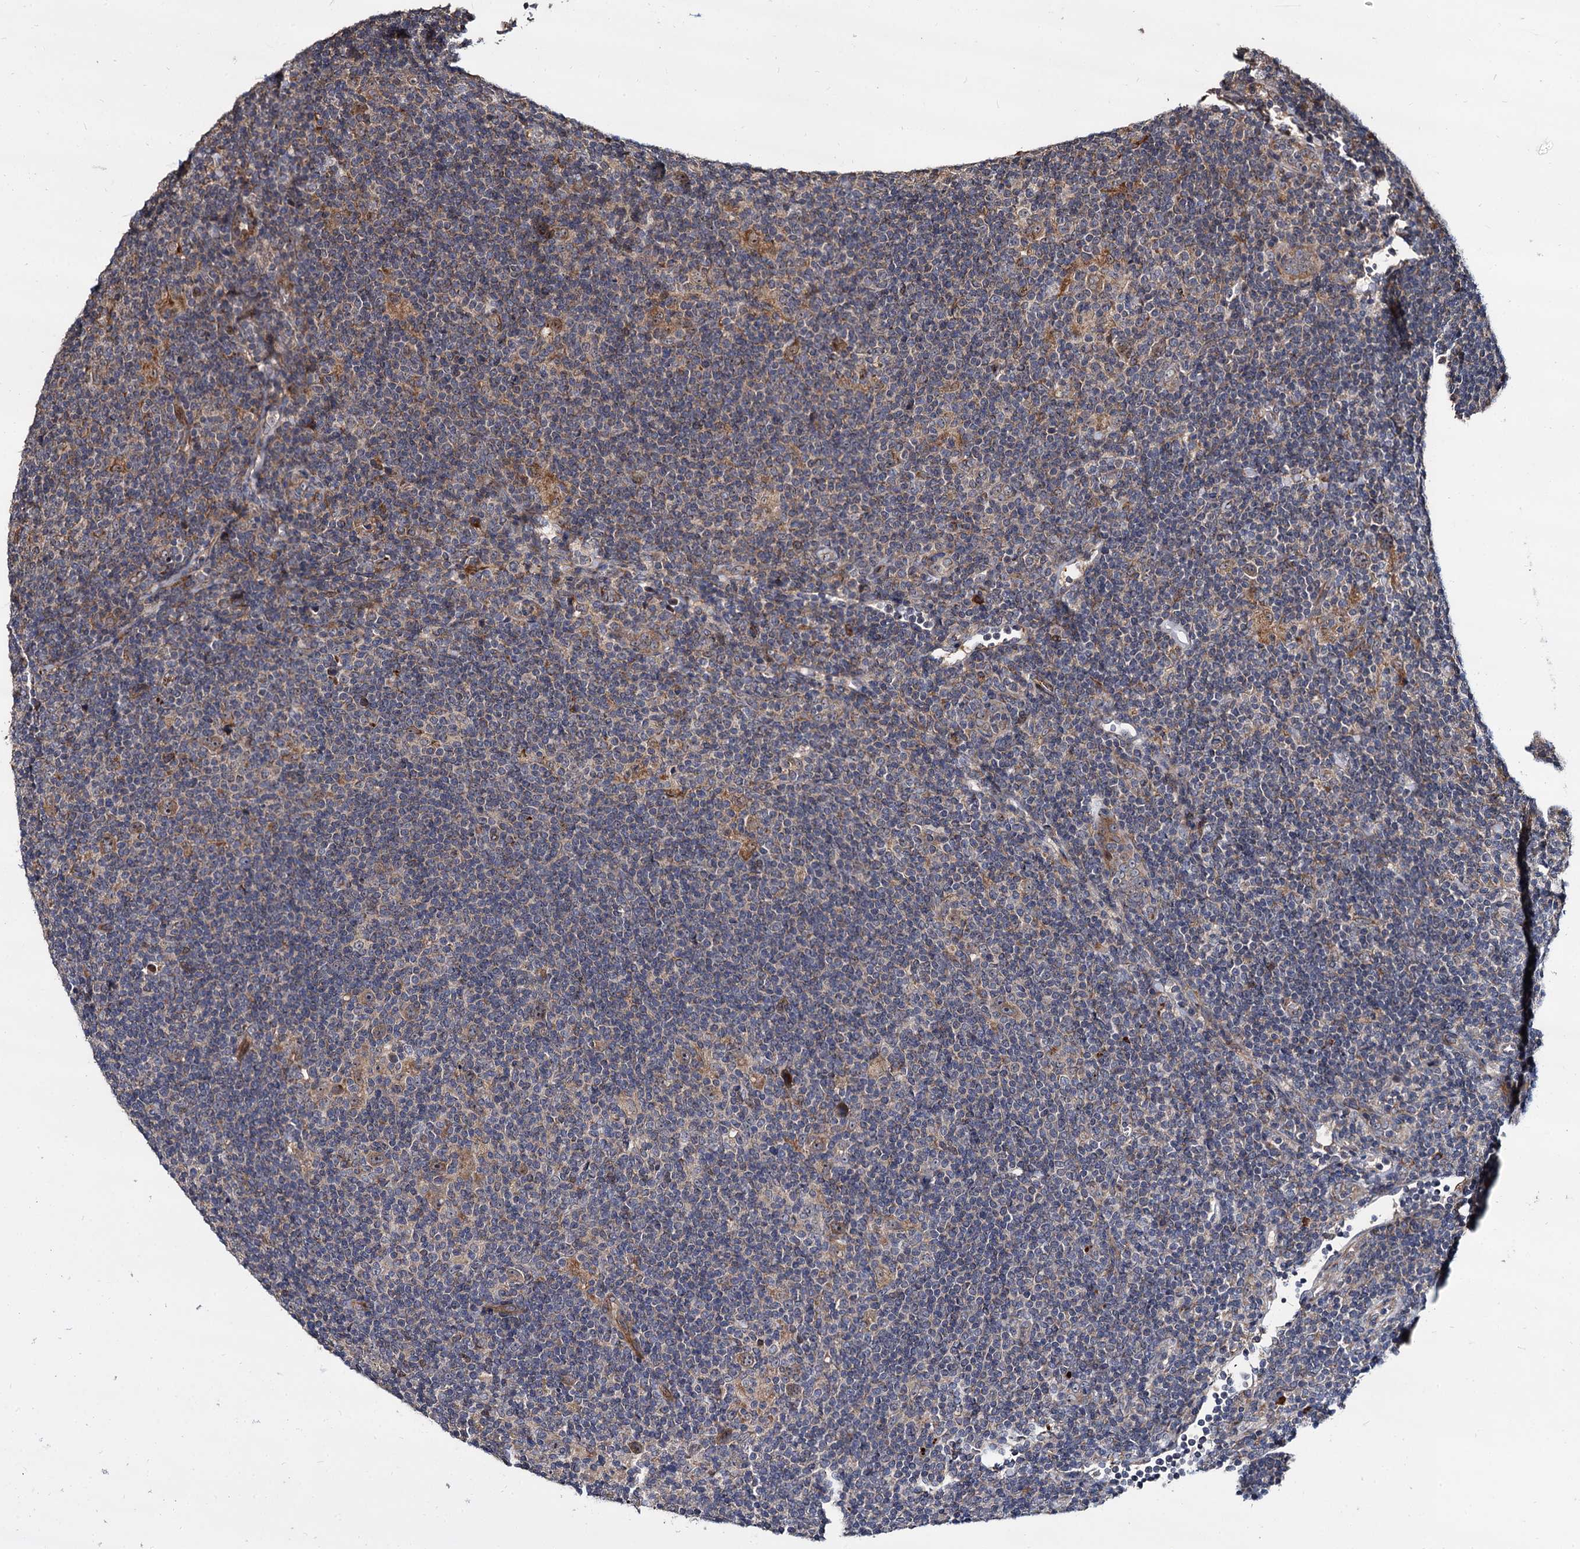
{"staining": {"intensity": "weak", "quantity": "25%-75%", "location": "cytoplasmic/membranous"}, "tissue": "lymphoma", "cell_type": "Tumor cells", "image_type": "cancer", "snomed": [{"axis": "morphology", "description": "Hodgkin's disease, NOS"}, {"axis": "topography", "description": "Lymph node"}], "caption": "The histopathology image demonstrates a brown stain indicating the presence of a protein in the cytoplasmic/membranous of tumor cells in lymphoma.", "gene": "WWC3", "patient": {"sex": "female", "age": 57}}